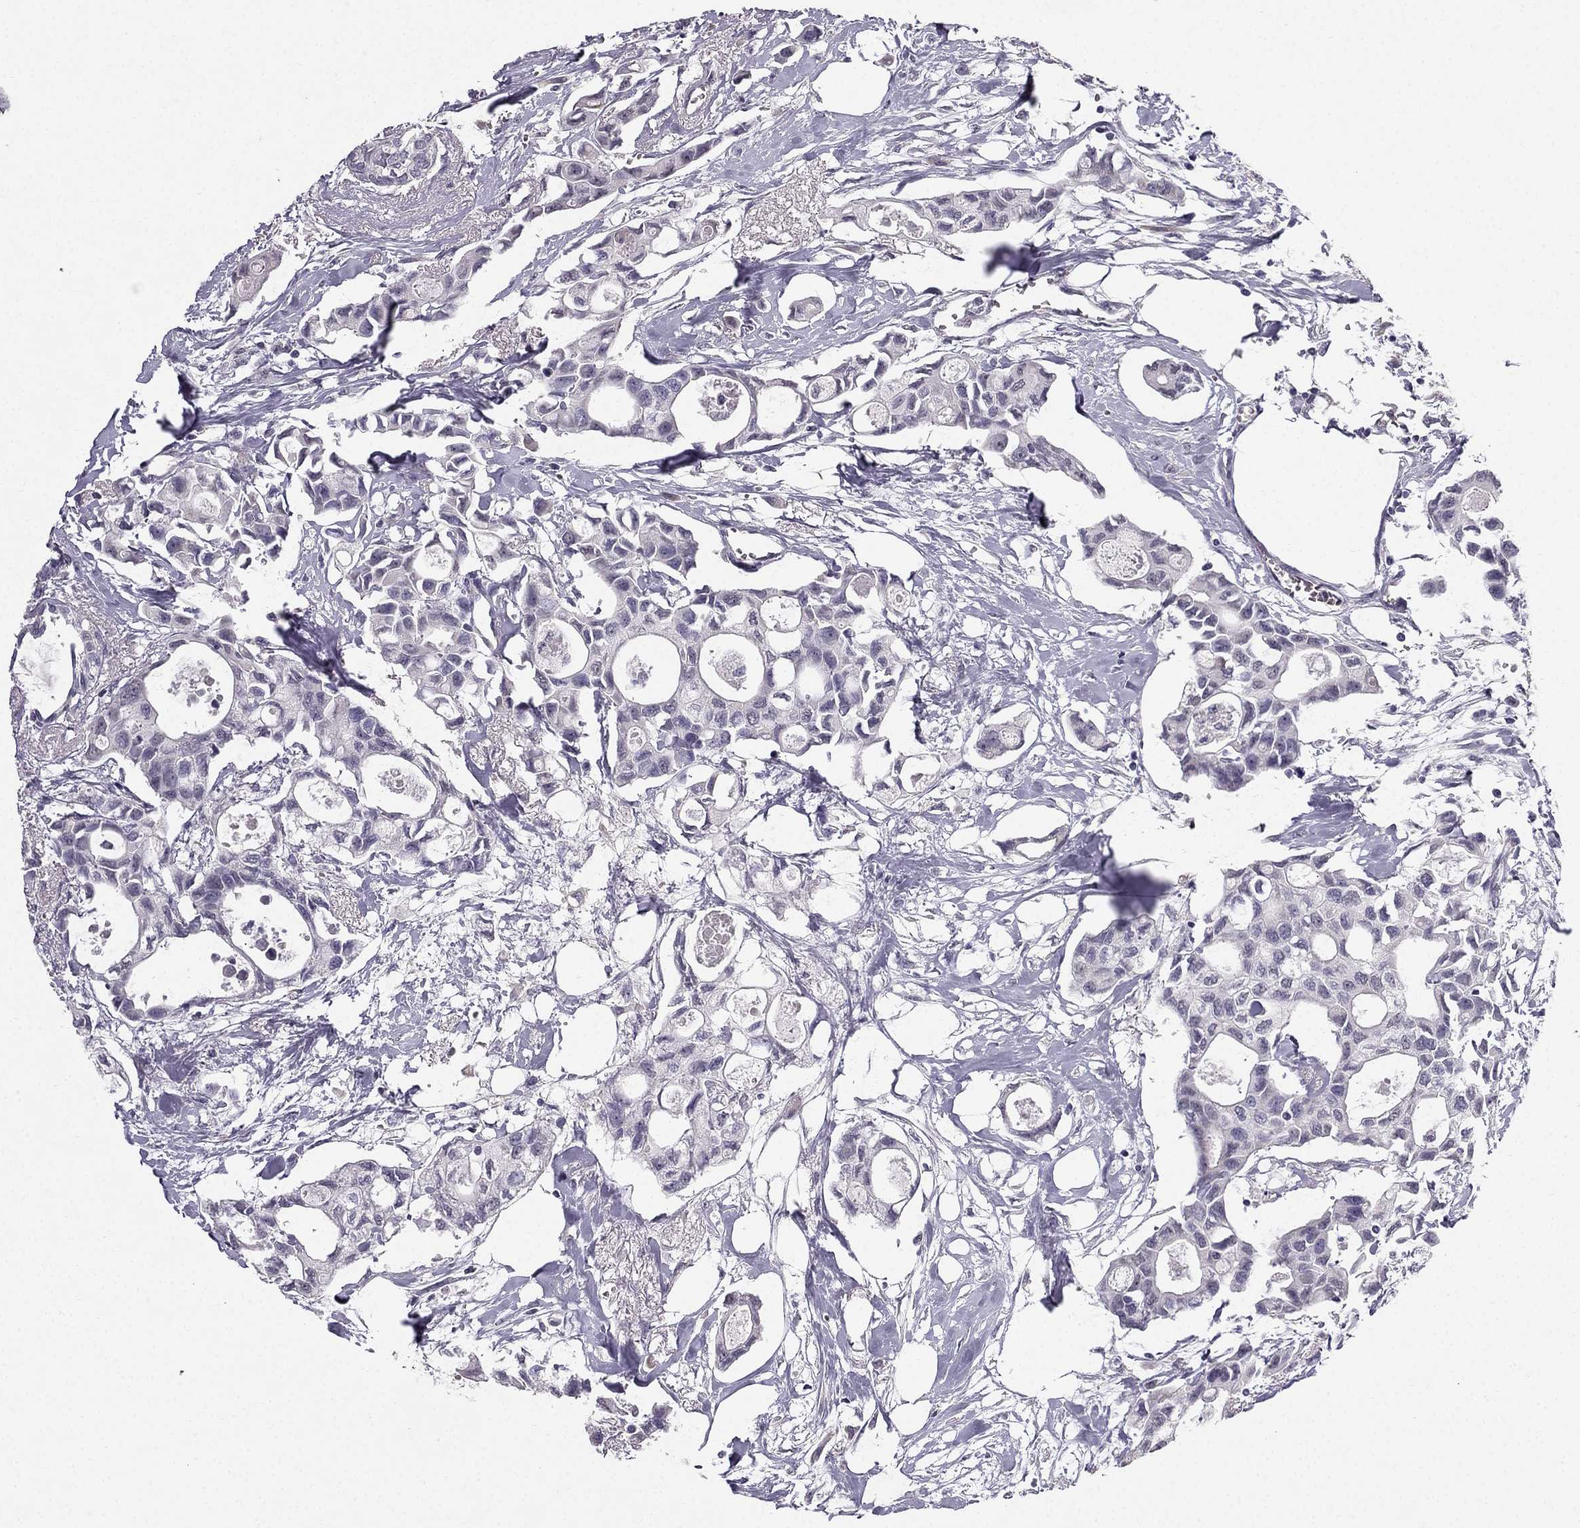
{"staining": {"intensity": "negative", "quantity": "none", "location": "none"}, "tissue": "breast cancer", "cell_type": "Tumor cells", "image_type": "cancer", "snomed": [{"axis": "morphology", "description": "Duct carcinoma"}, {"axis": "topography", "description": "Breast"}], "caption": "Immunohistochemistry of human breast cancer reveals no positivity in tumor cells. (DAB immunohistochemistry (IHC) with hematoxylin counter stain).", "gene": "TSPYL5", "patient": {"sex": "female", "age": 83}}